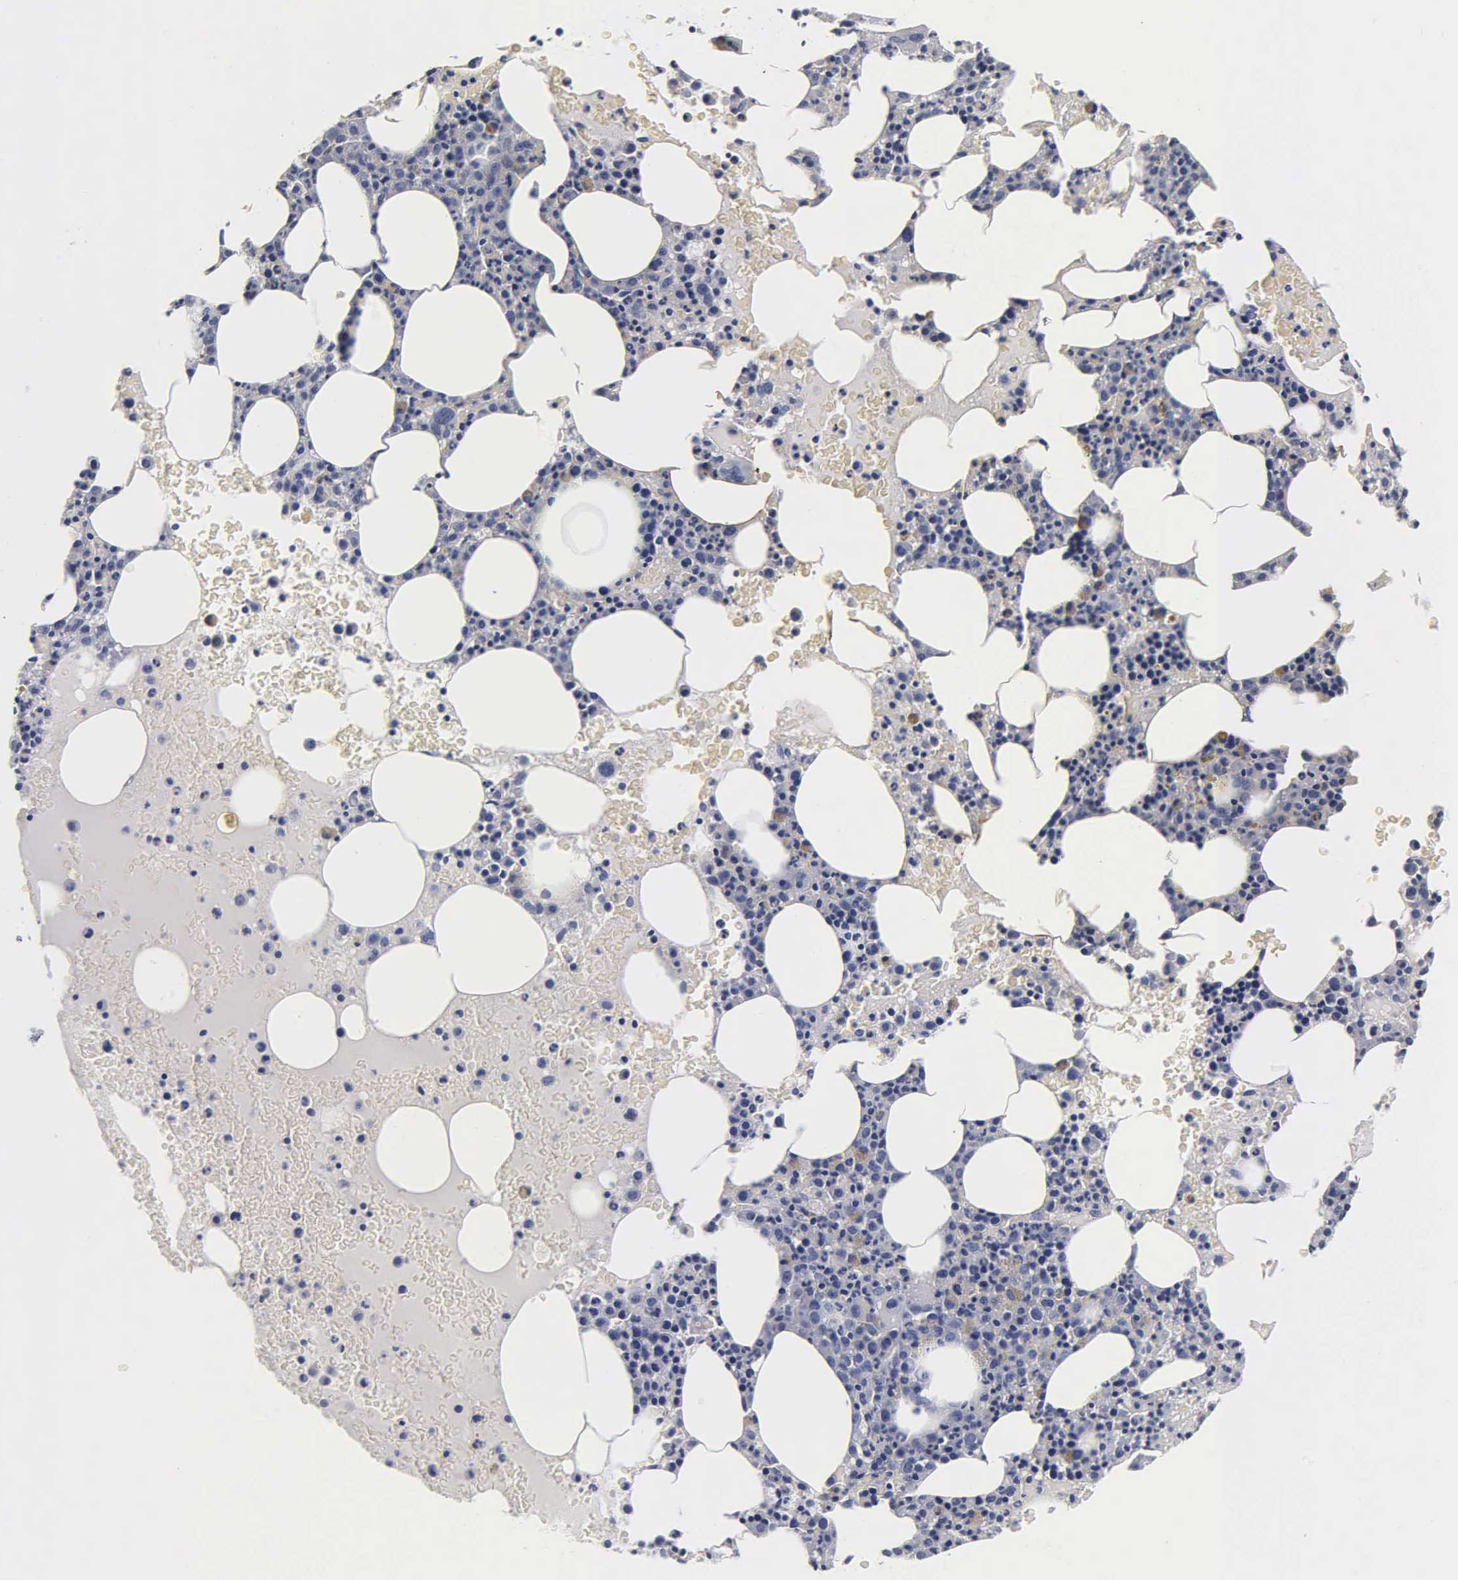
{"staining": {"intensity": "weak", "quantity": "<25%", "location": "cytoplasmic/membranous"}, "tissue": "bone marrow", "cell_type": "Hematopoietic cells", "image_type": "normal", "snomed": [{"axis": "morphology", "description": "Normal tissue, NOS"}, {"axis": "topography", "description": "Bone marrow"}], "caption": "Immunohistochemical staining of benign bone marrow reveals no significant expression in hematopoietic cells.", "gene": "TG", "patient": {"sex": "female", "age": 88}}